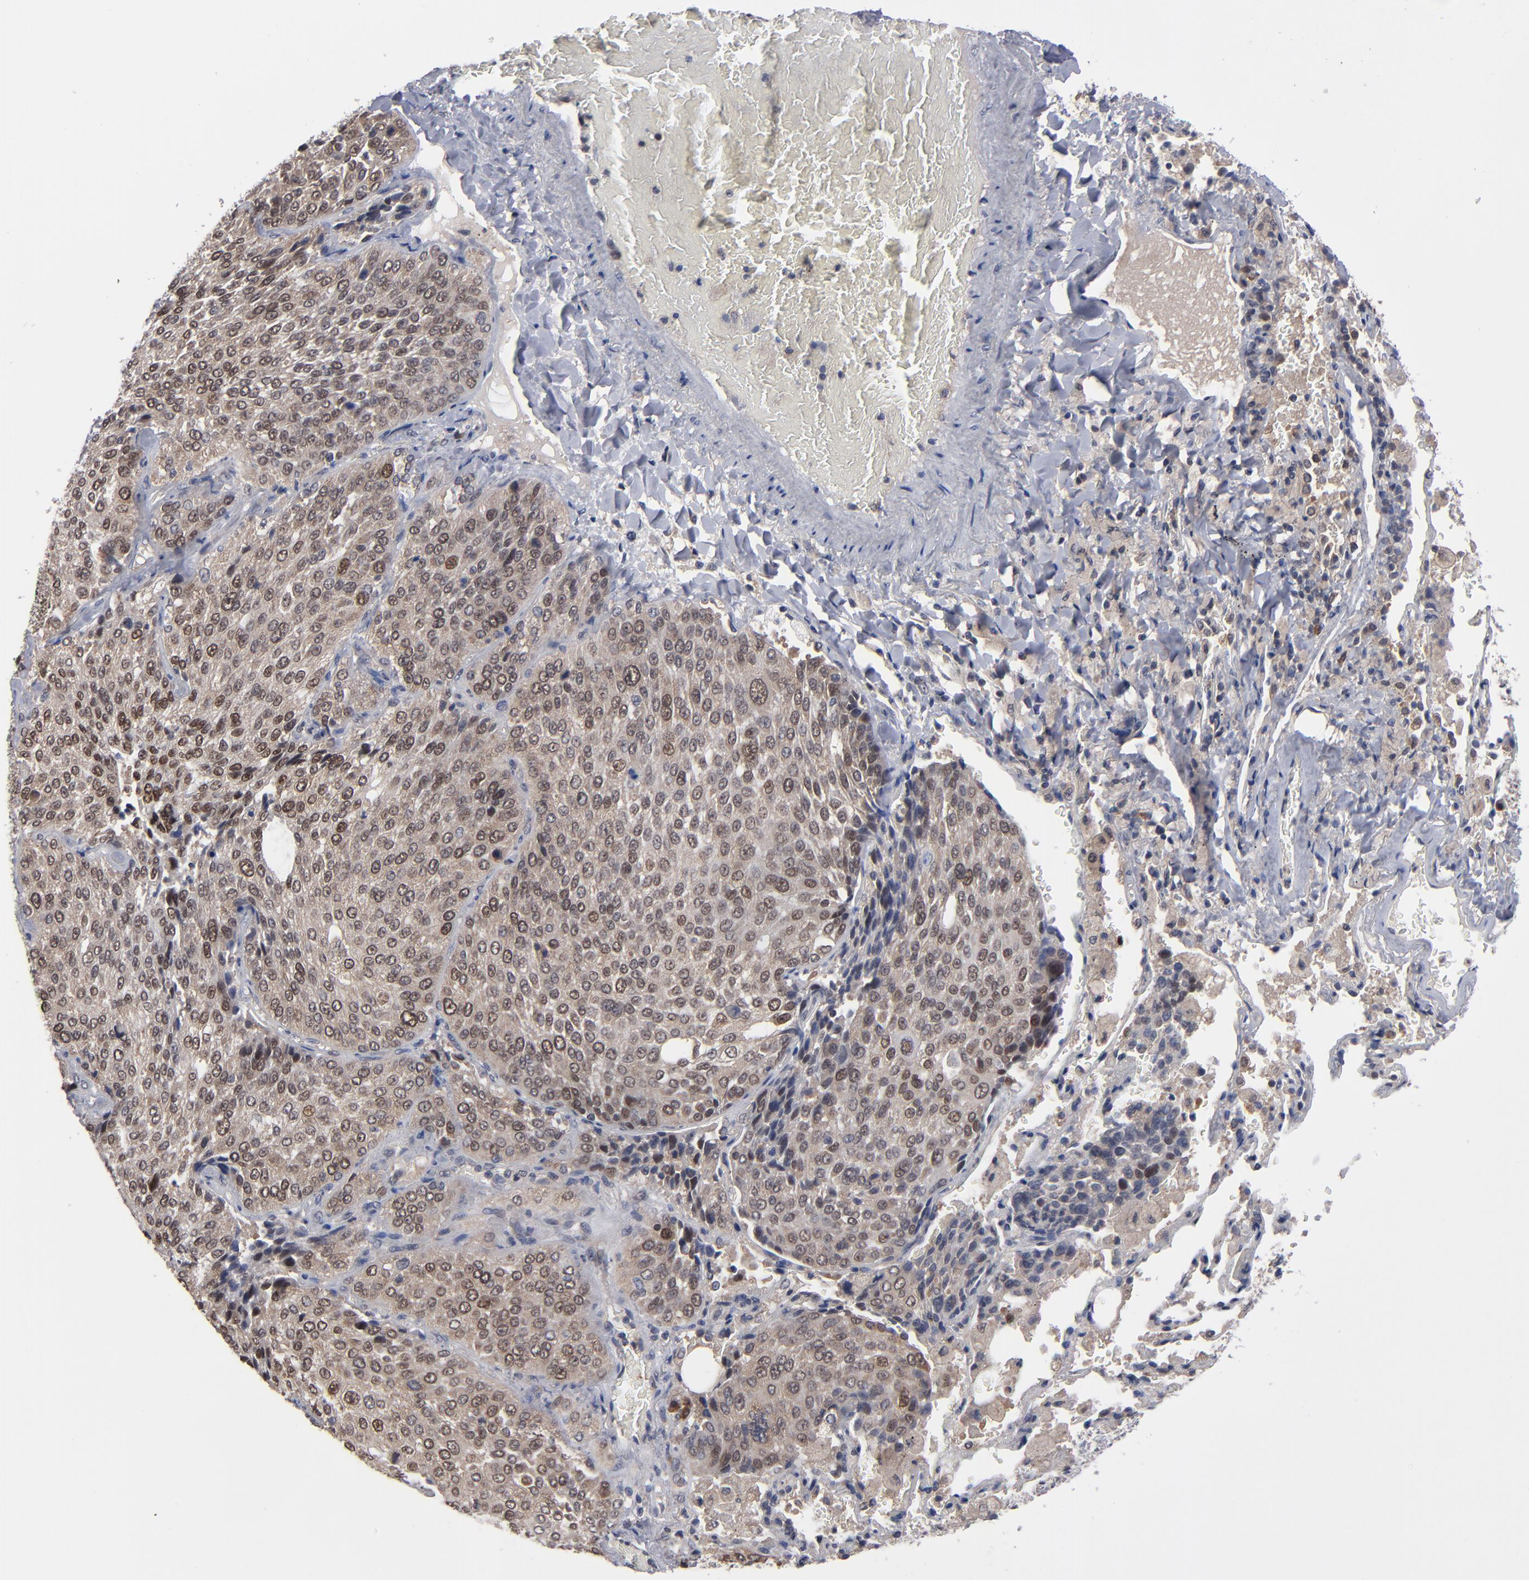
{"staining": {"intensity": "weak", "quantity": "25%-75%", "location": "cytoplasmic/membranous"}, "tissue": "lung cancer", "cell_type": "Tumor cells", "image_type": "cancer", "snomed": [{"axis": "morphology", "description": "Squamous cell carcinoma, NOS"}, {"axis": "topography", "description": "Lung"}], "caption": "Immunohistochemistry (IHC) (DAB) staining of lung squamous cell carcinoma demonstrates weak cytoplasmic/membranous protein expression in approximately 25%-75% of tumor cells.", "gene": "ALG13", "patient": {"sex": "male", "age": 54}}